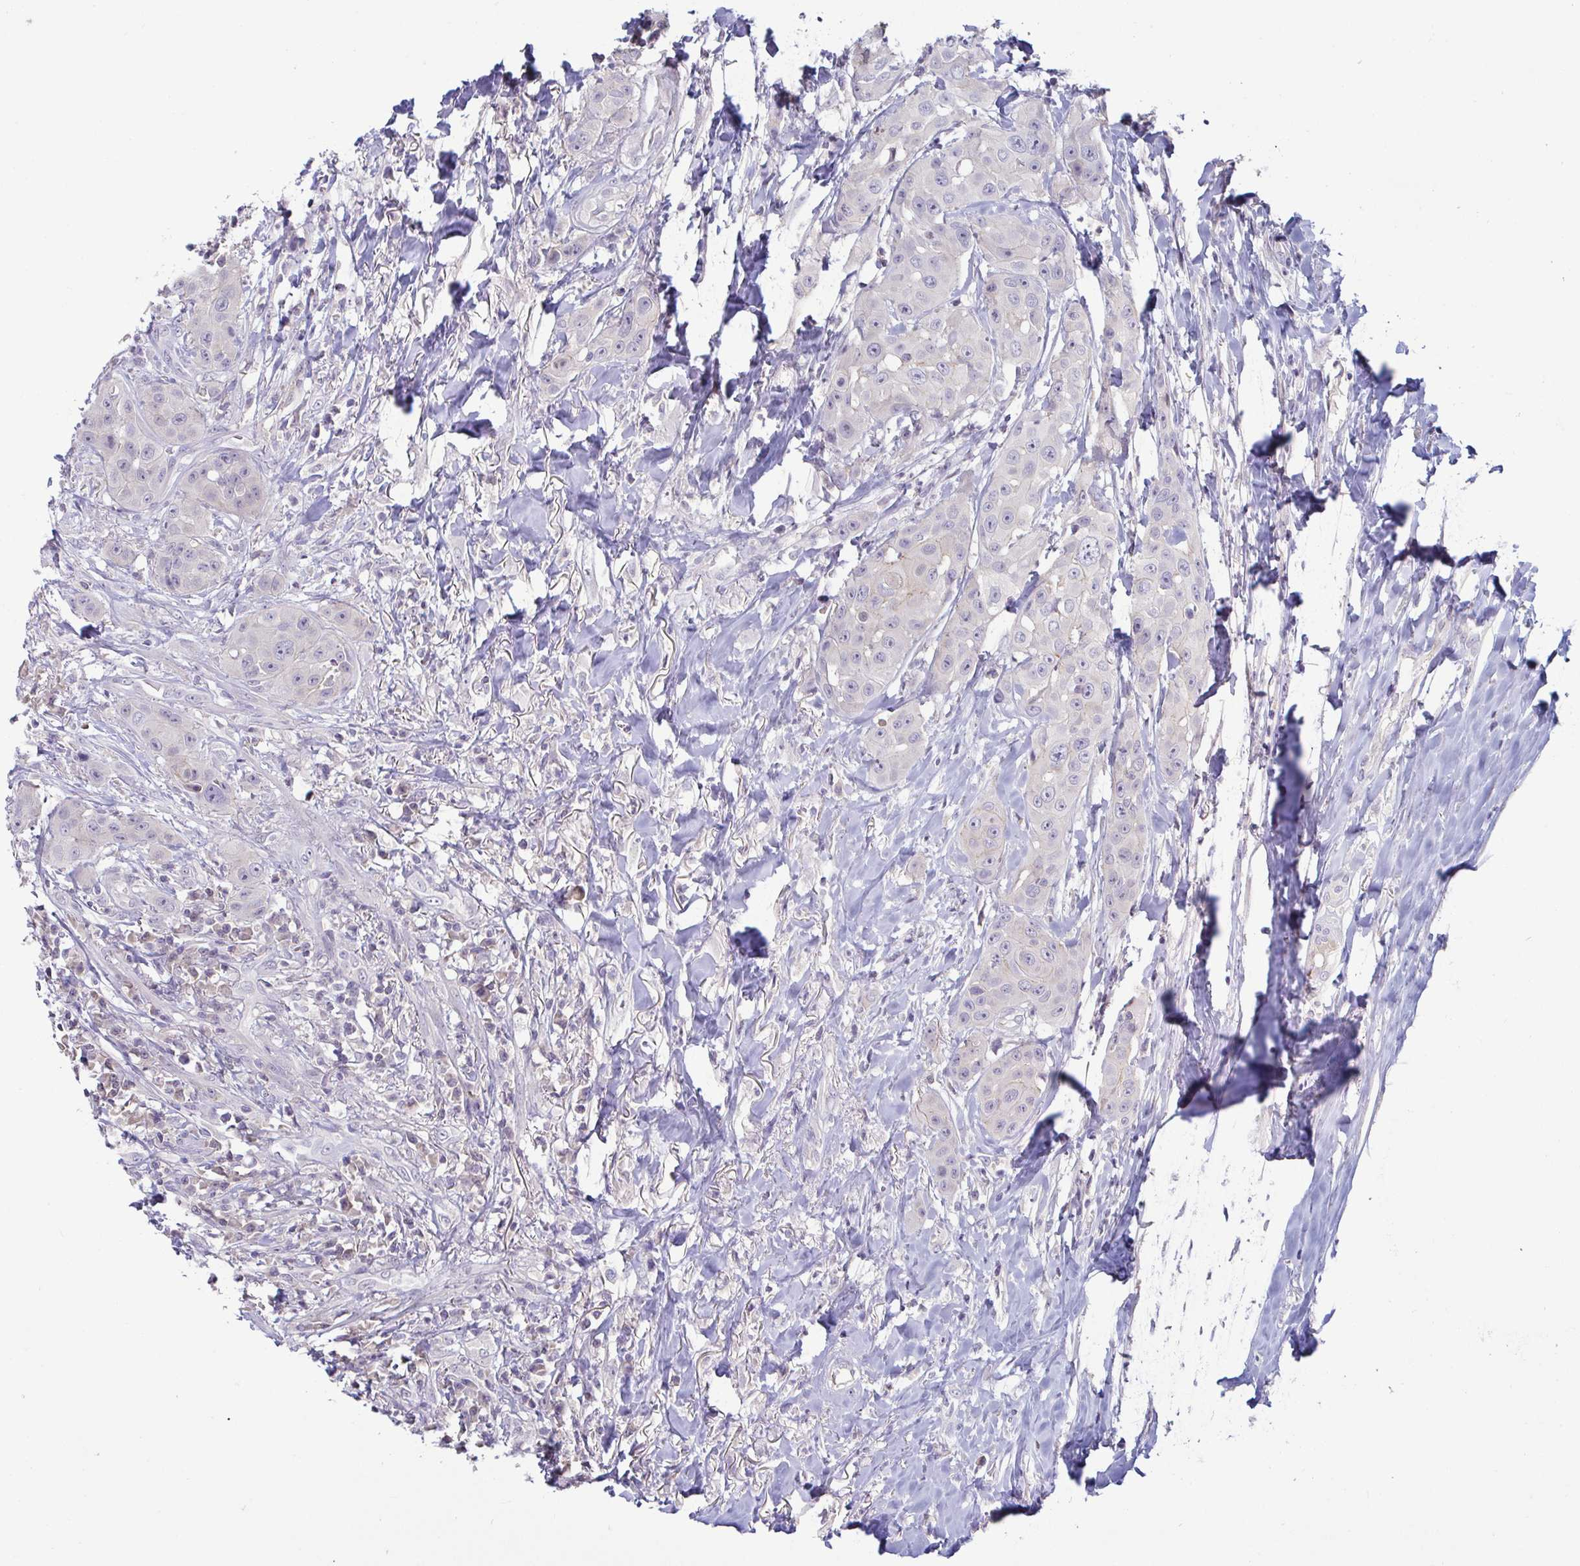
{"staining": {"intensity": "weak", "quantity": "<25%", "location": "cytoplasmic/membranous"}, "tissue": "head and neck cancer", "cell_type": "Tumor cells", "image_type": "cancer", "snomed": [{"axis": "morphology", "description": "Squamous cell carcinoma, NOS"}, {"axis": "topography", "description": "Head-Neck"}], "caption": "IHC of human squamous cell carcinoma (head and neck) displays no positivity in tumor cells.", "gene": "GSTM1", "patient": {"sex": "male", "age": 83}}